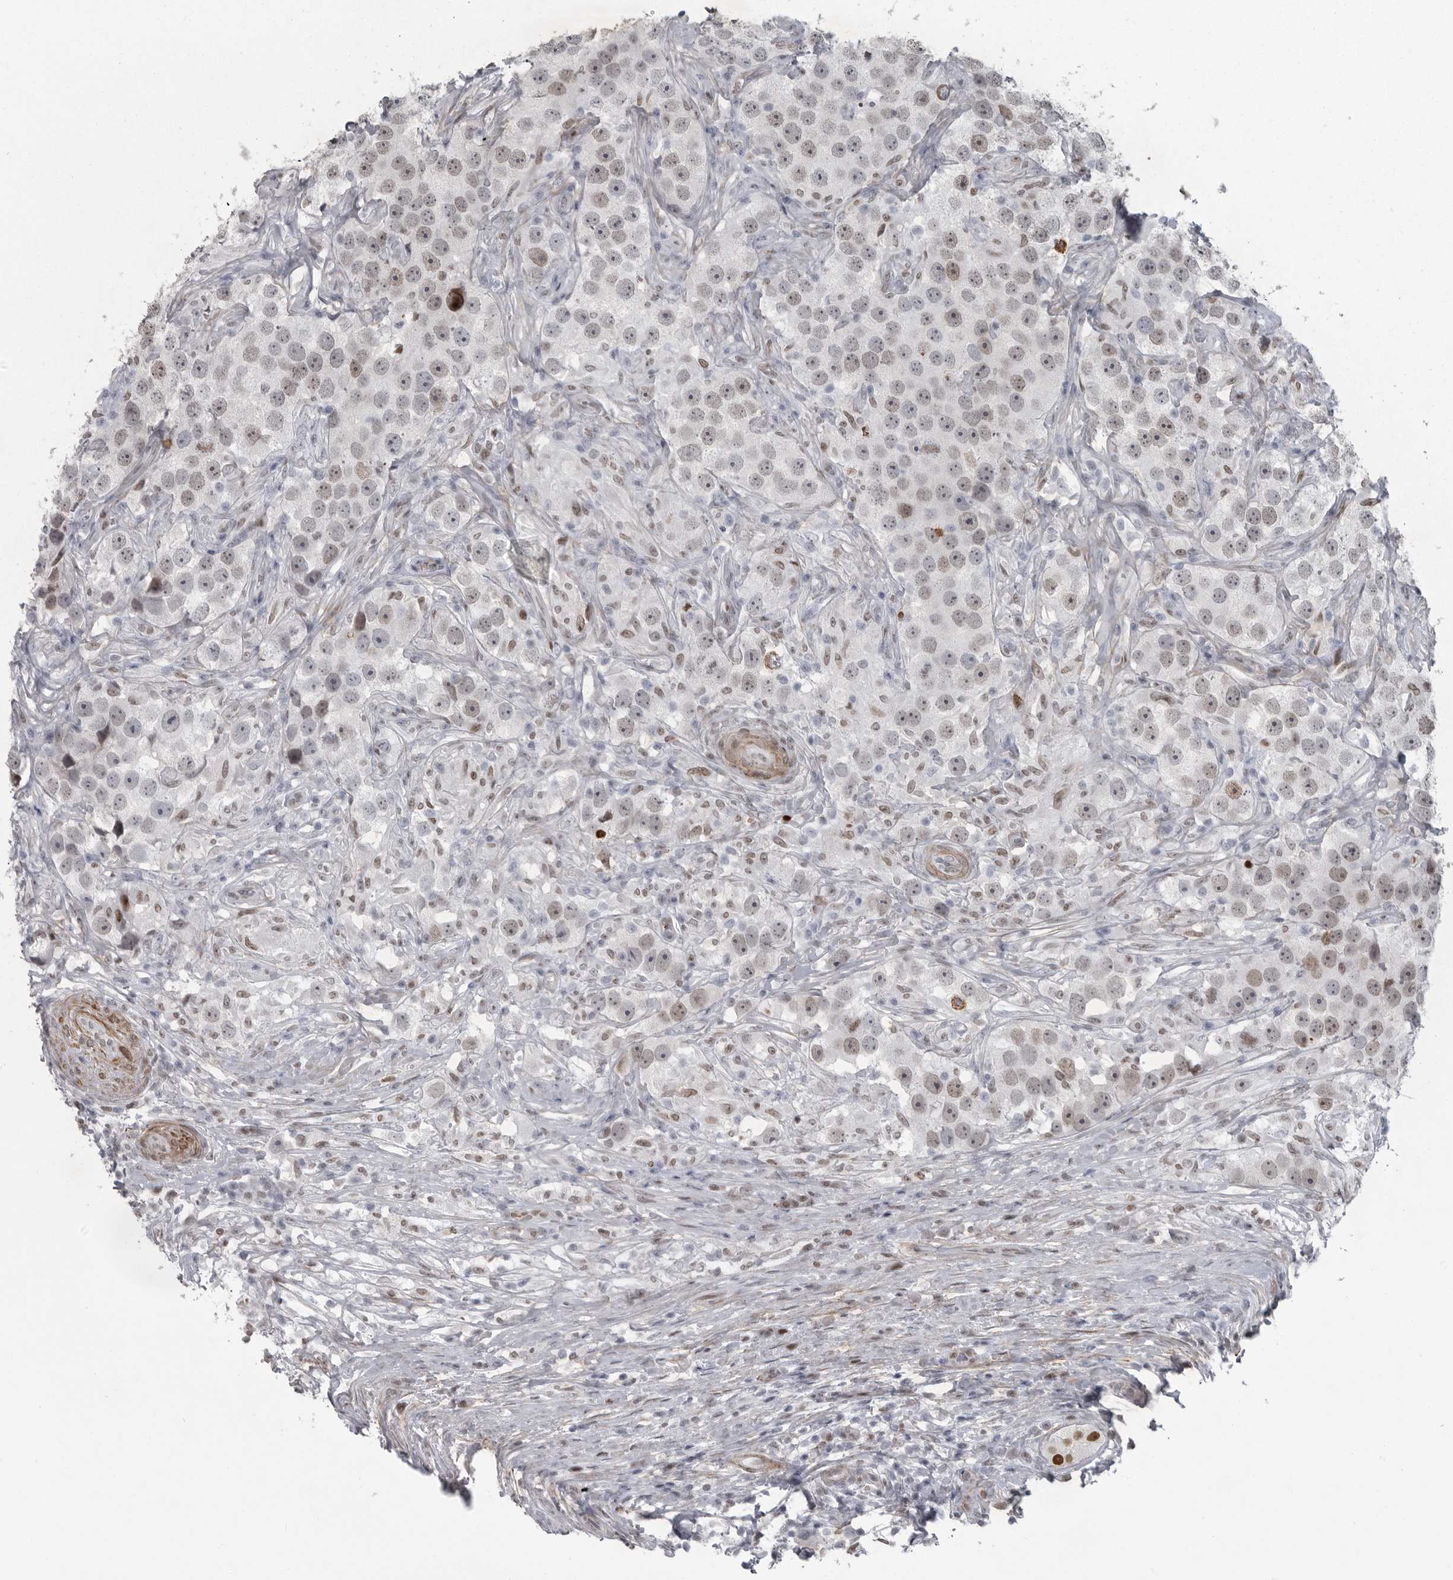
{"staining": {"intensity": "weak", "quantity": "25%-75%", "location": "nuclear"}, "tissue": "testis cancer", "cell_type": "Tumor cells", "image_type": "cancer", "snomed": [{"axis": "morphology", "description": "Seminoma, NOS"}, {"axis": "topography", "description": "Testis"}], "caption": "Testis seminoma stained with a protein marker exhibits weak staining in tumor cells.", "gene": "HMGN3", "patient": {"sex": "male", "age": 49}}